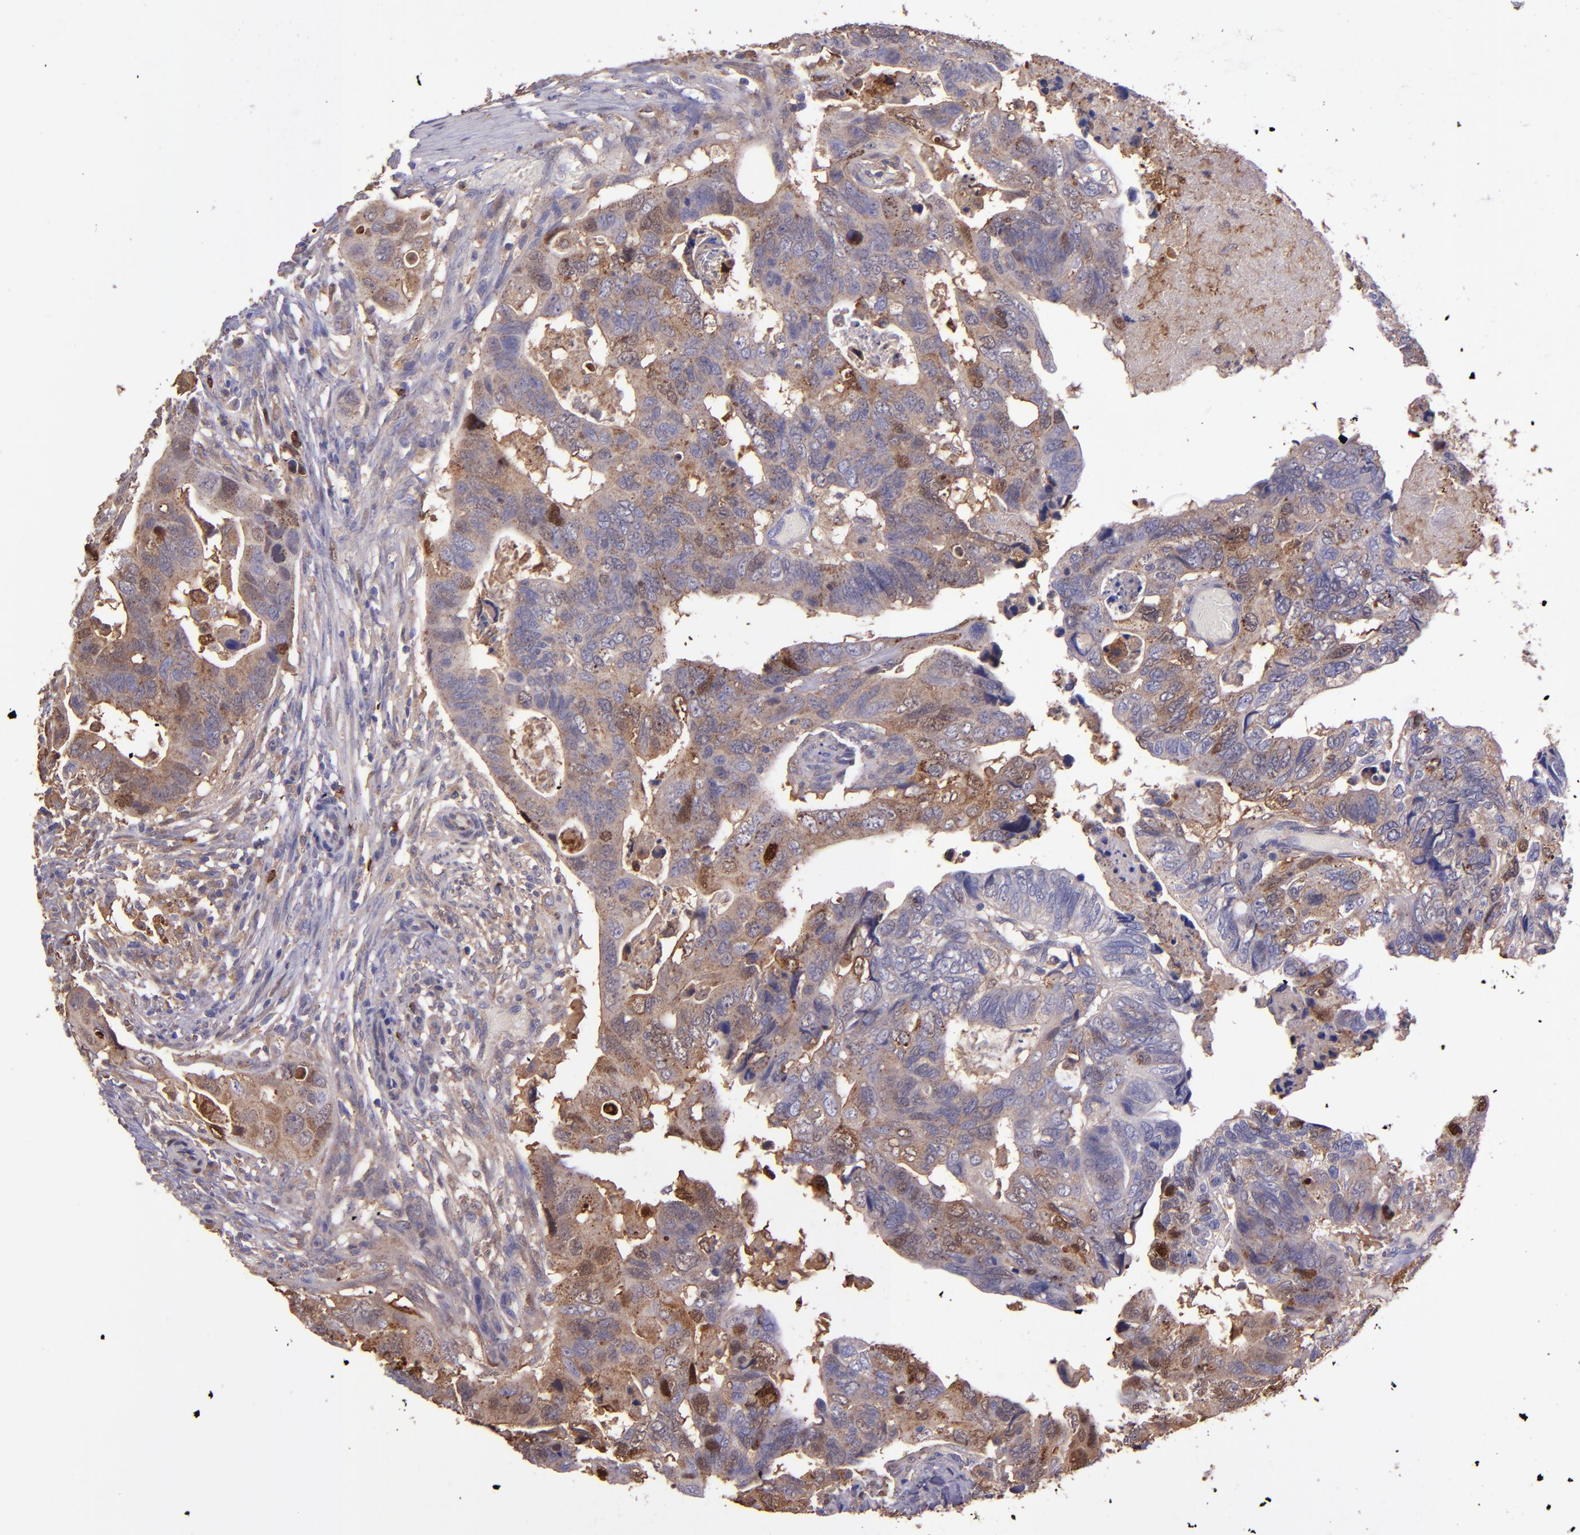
{"staining": {"intensity": "weak", "quantity": ">75%", "location": "cytoplasmic/membranous,nuclear"}, "tissue": "colorectal cancer", "cell_type": "Tumor cells", "image_type": "cancer", "snomed": [{"axis": "morphology", "description": "Adenocarcinoma, NOS"}, {"axis": "topography", "description": "Rectum"}], "caption": "Brown immunohistochemical staining in human colorectal cancer (adenocarcinoma) exhibits weak cytoplasmic/membranous and nuclear staining in approximately >75% of tumor cells.", "gene": "WASHC1", "patient": {"sex": "male", "age": 53}}